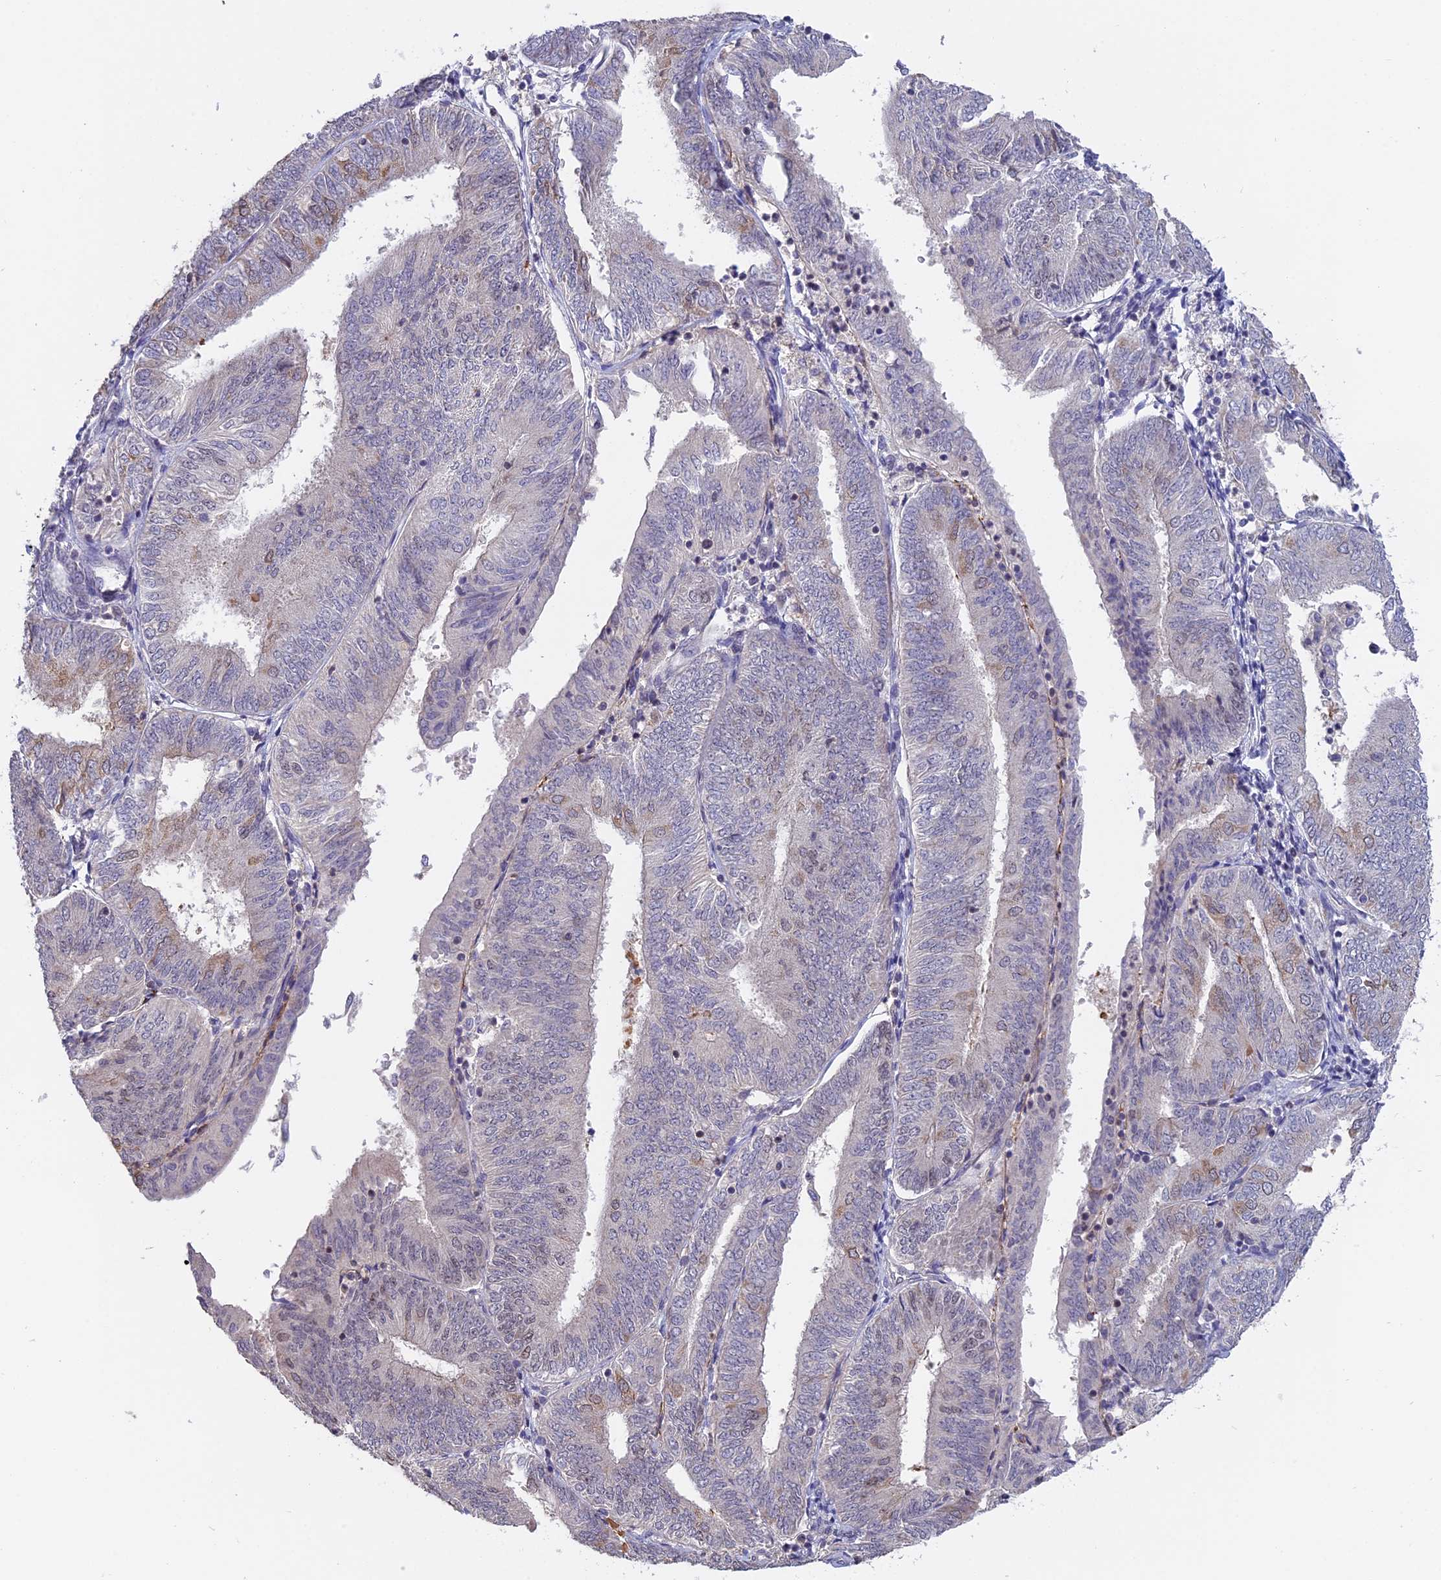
{"staining": {"intensity": "negative", "quantity": "none", "location": "none"}, "tissue": "endometrial cancer", "cell_type": "Tumor cells", "image_type": "cancer", "snomed": [{"axis": "morphology", "description": "Adenocarcinoma, NOS"}, {"axis": "topography", "description": "Endometrium"}], "caption": "Immunohistochemistry photomicrograph of human endometrial cancer stained for a protein (brown), which demonstrates no expression in tumor cells. (DAB immunohistochemistry (IHC) with hematoxylin counter stain).", "gene": "RFC5", "patient": {"sex": "female", "age": 58}}